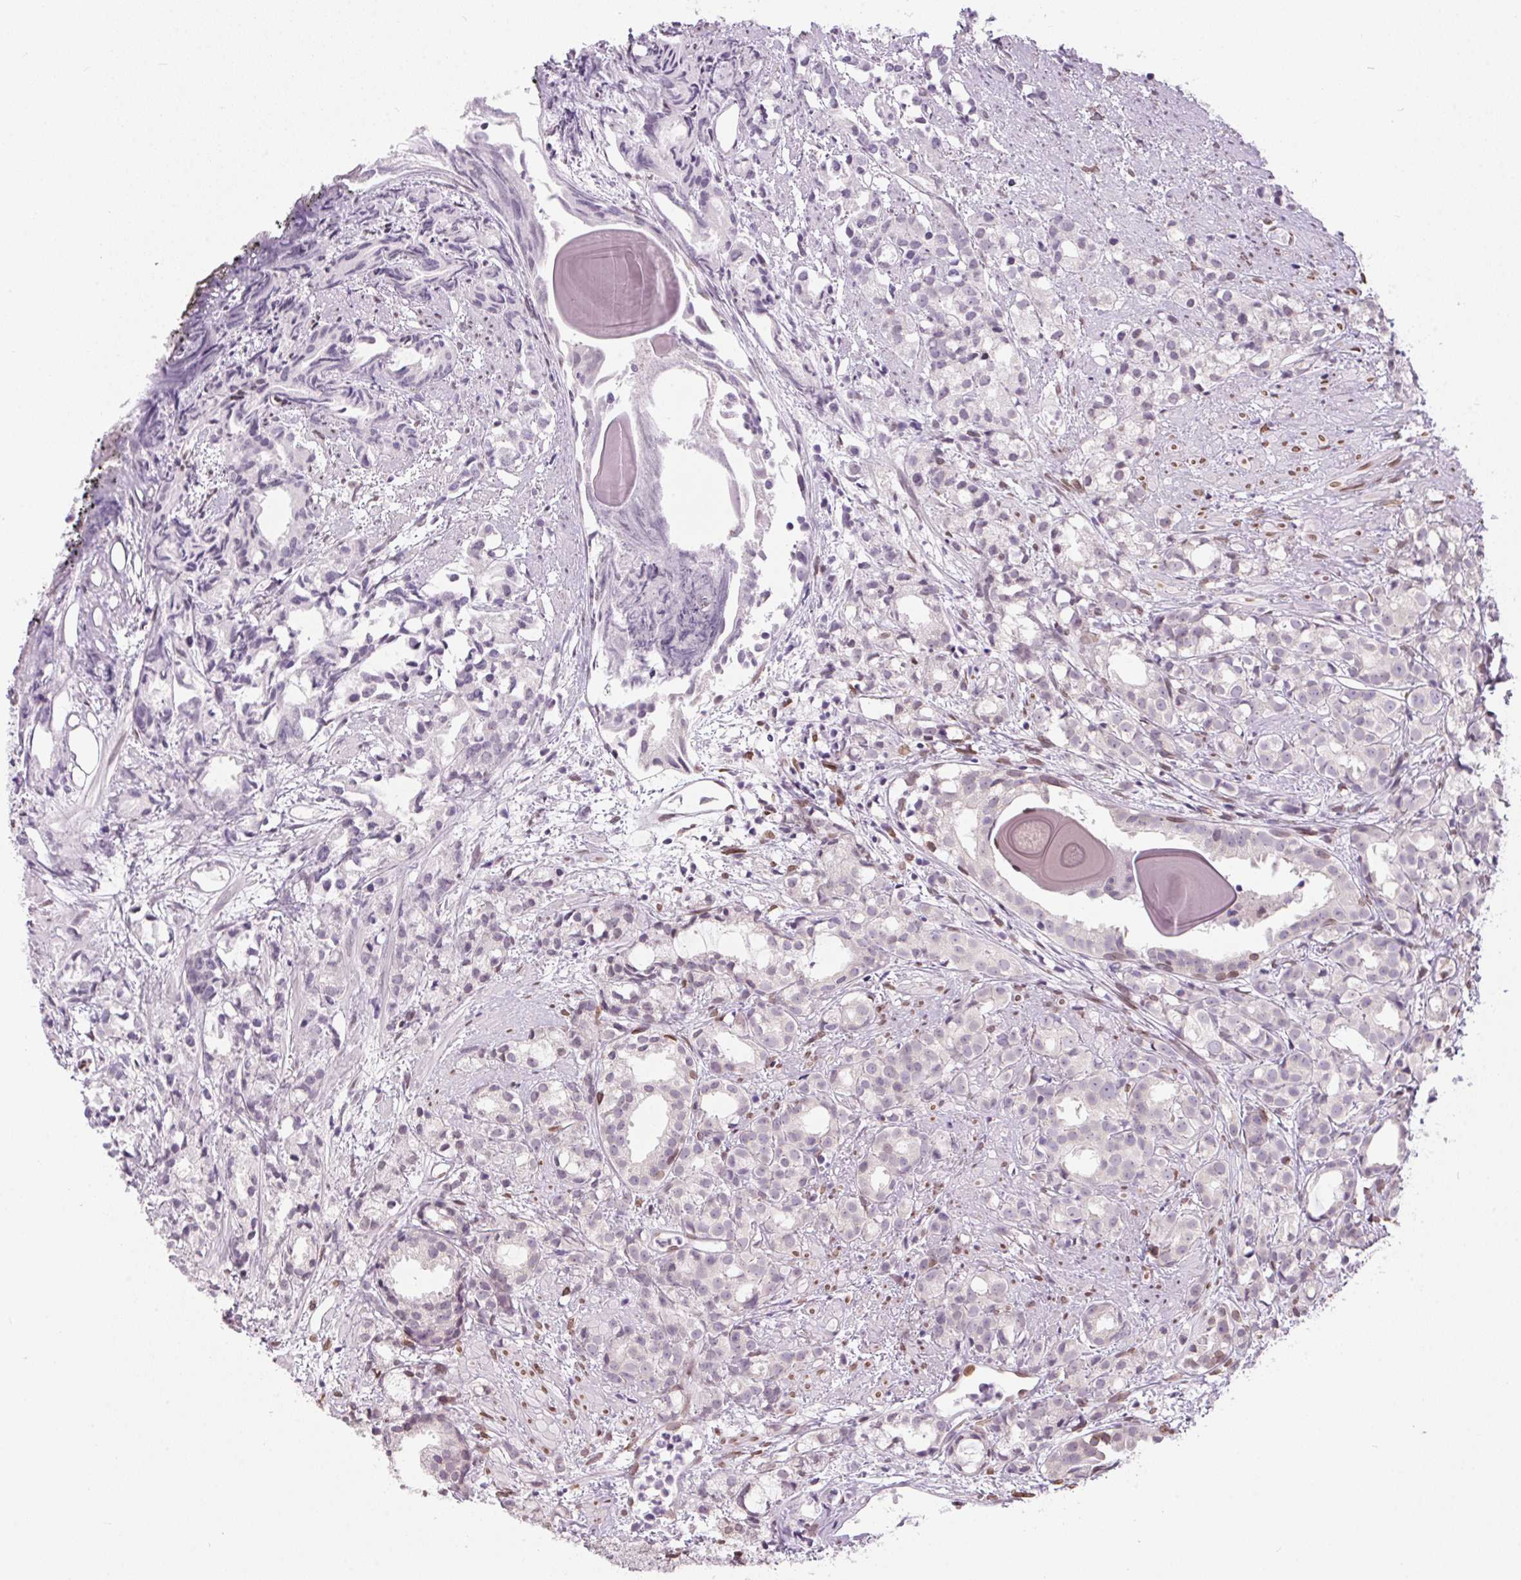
{"staining": {"intensity": "negative", "quantity": "none", "location": "none"}, "tissue": "prostate cancer", "cell_type": "Tumor cells", "image_type": "cancer", "snomed": [{"axis": "morphology", "description": "Adenocarcinoma, High grade"}, {"axis": "topography", "description": "Prostate"}], "caption": "A photomicrograph of prostate cancer stained for a protein reveals no brown staining in tumor cells. (Immunohistochemistry, brightfield microscopy, high magnification).", "gene": "TMEM175", "patient": {"sex": "male", "age": 79}}